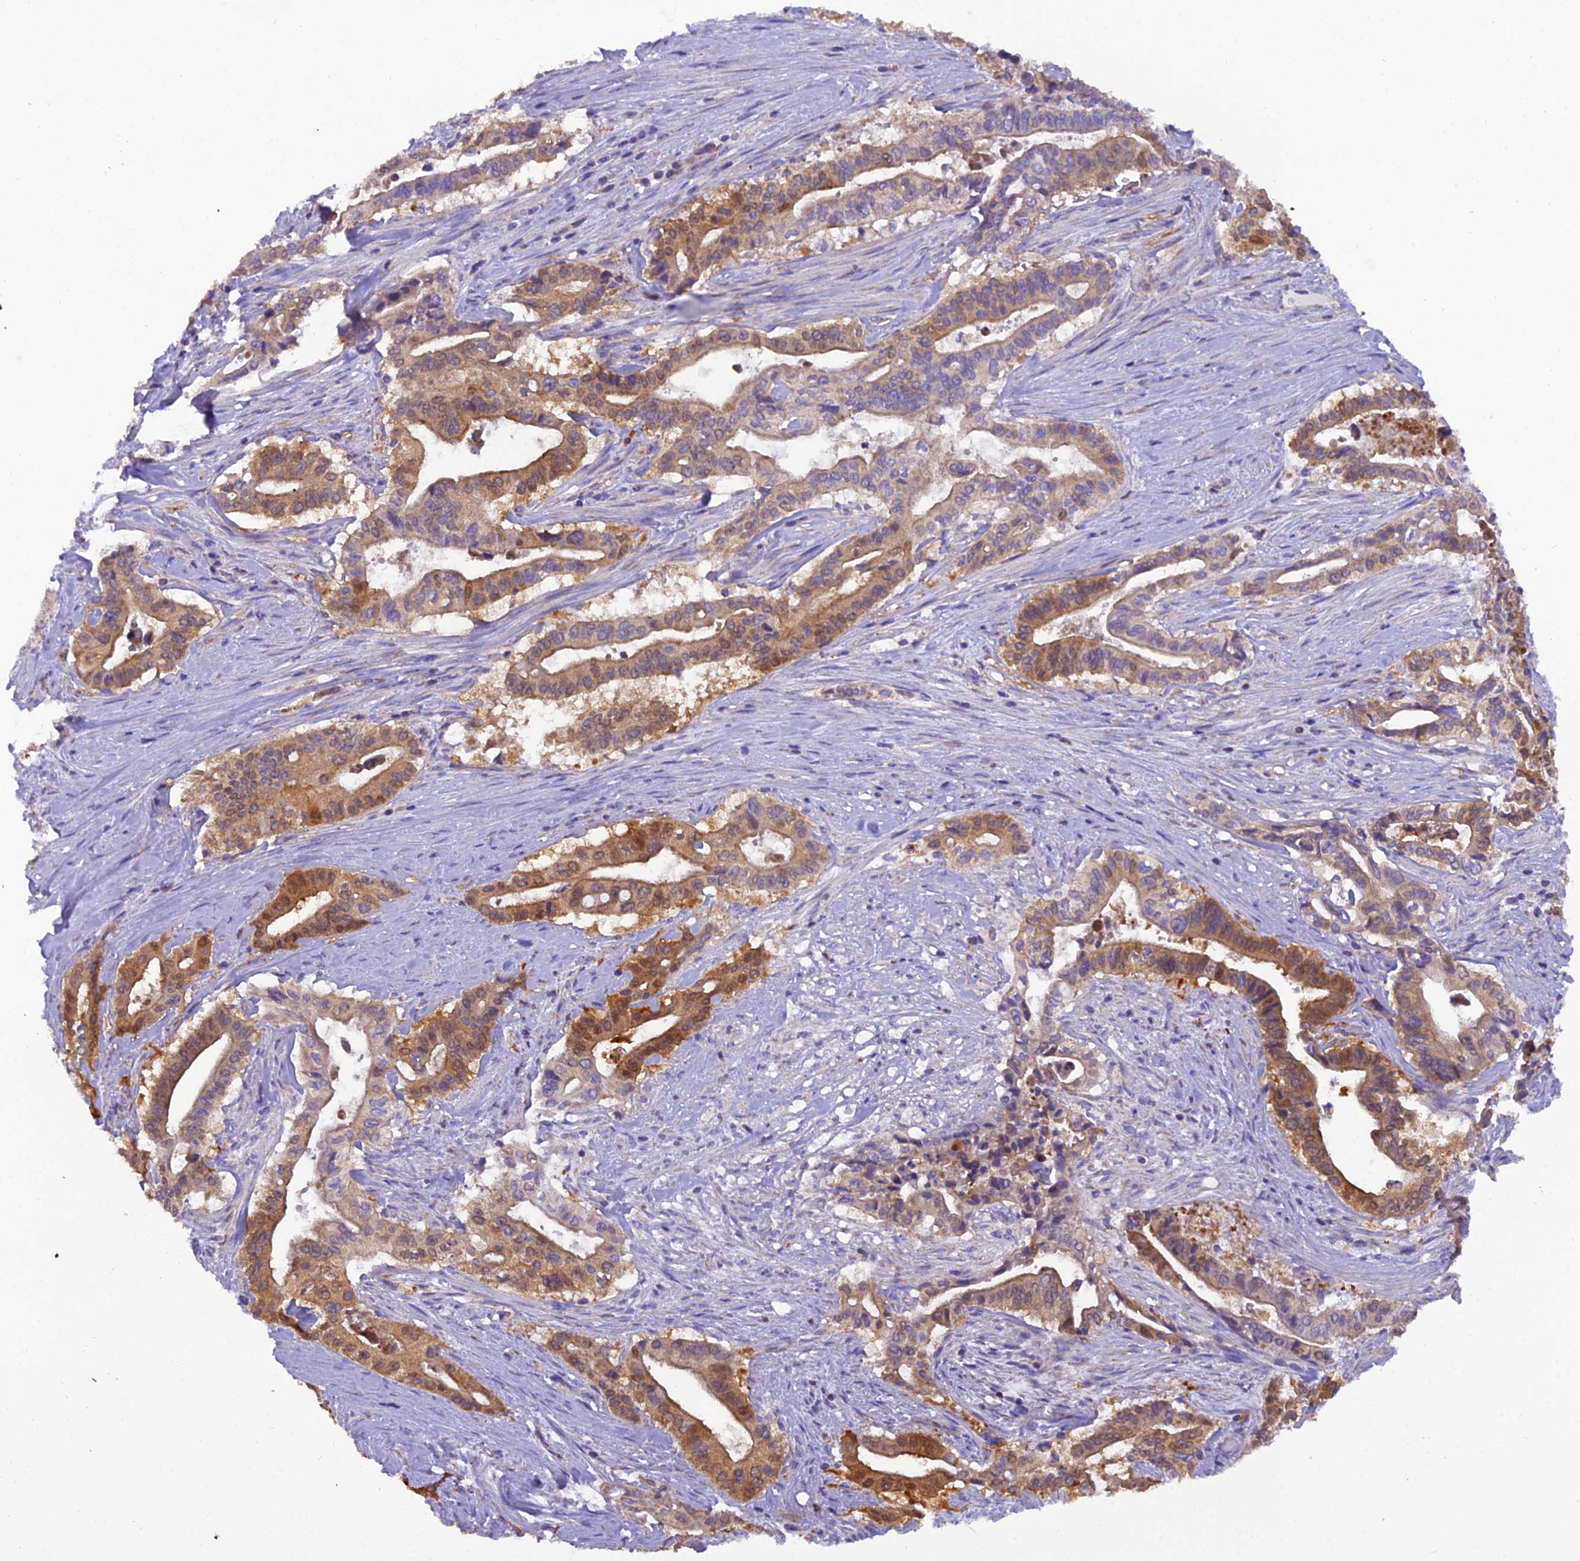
{"staining": {"intensity": "moderate", "quantity": ">75%", "location": "cytoplasmic/membranous"}, "tissue": "pancreatic cancer", "cell_type": "Tumor cells", "image_type": "cancer", "snomed": [{"axis": "morphology", "description": "Adenocarcinoma, NOS"}, {"axis": "topography", "description": "Pancreas"}], "caption": "A brown stain shows moderate cytoplasmic/membranous staining of a protein in human pancreatic cancer (adenocarcinoma) tumor cells.", "gene": "GPD1", "patient": {"sex": "female", "age": 77}}